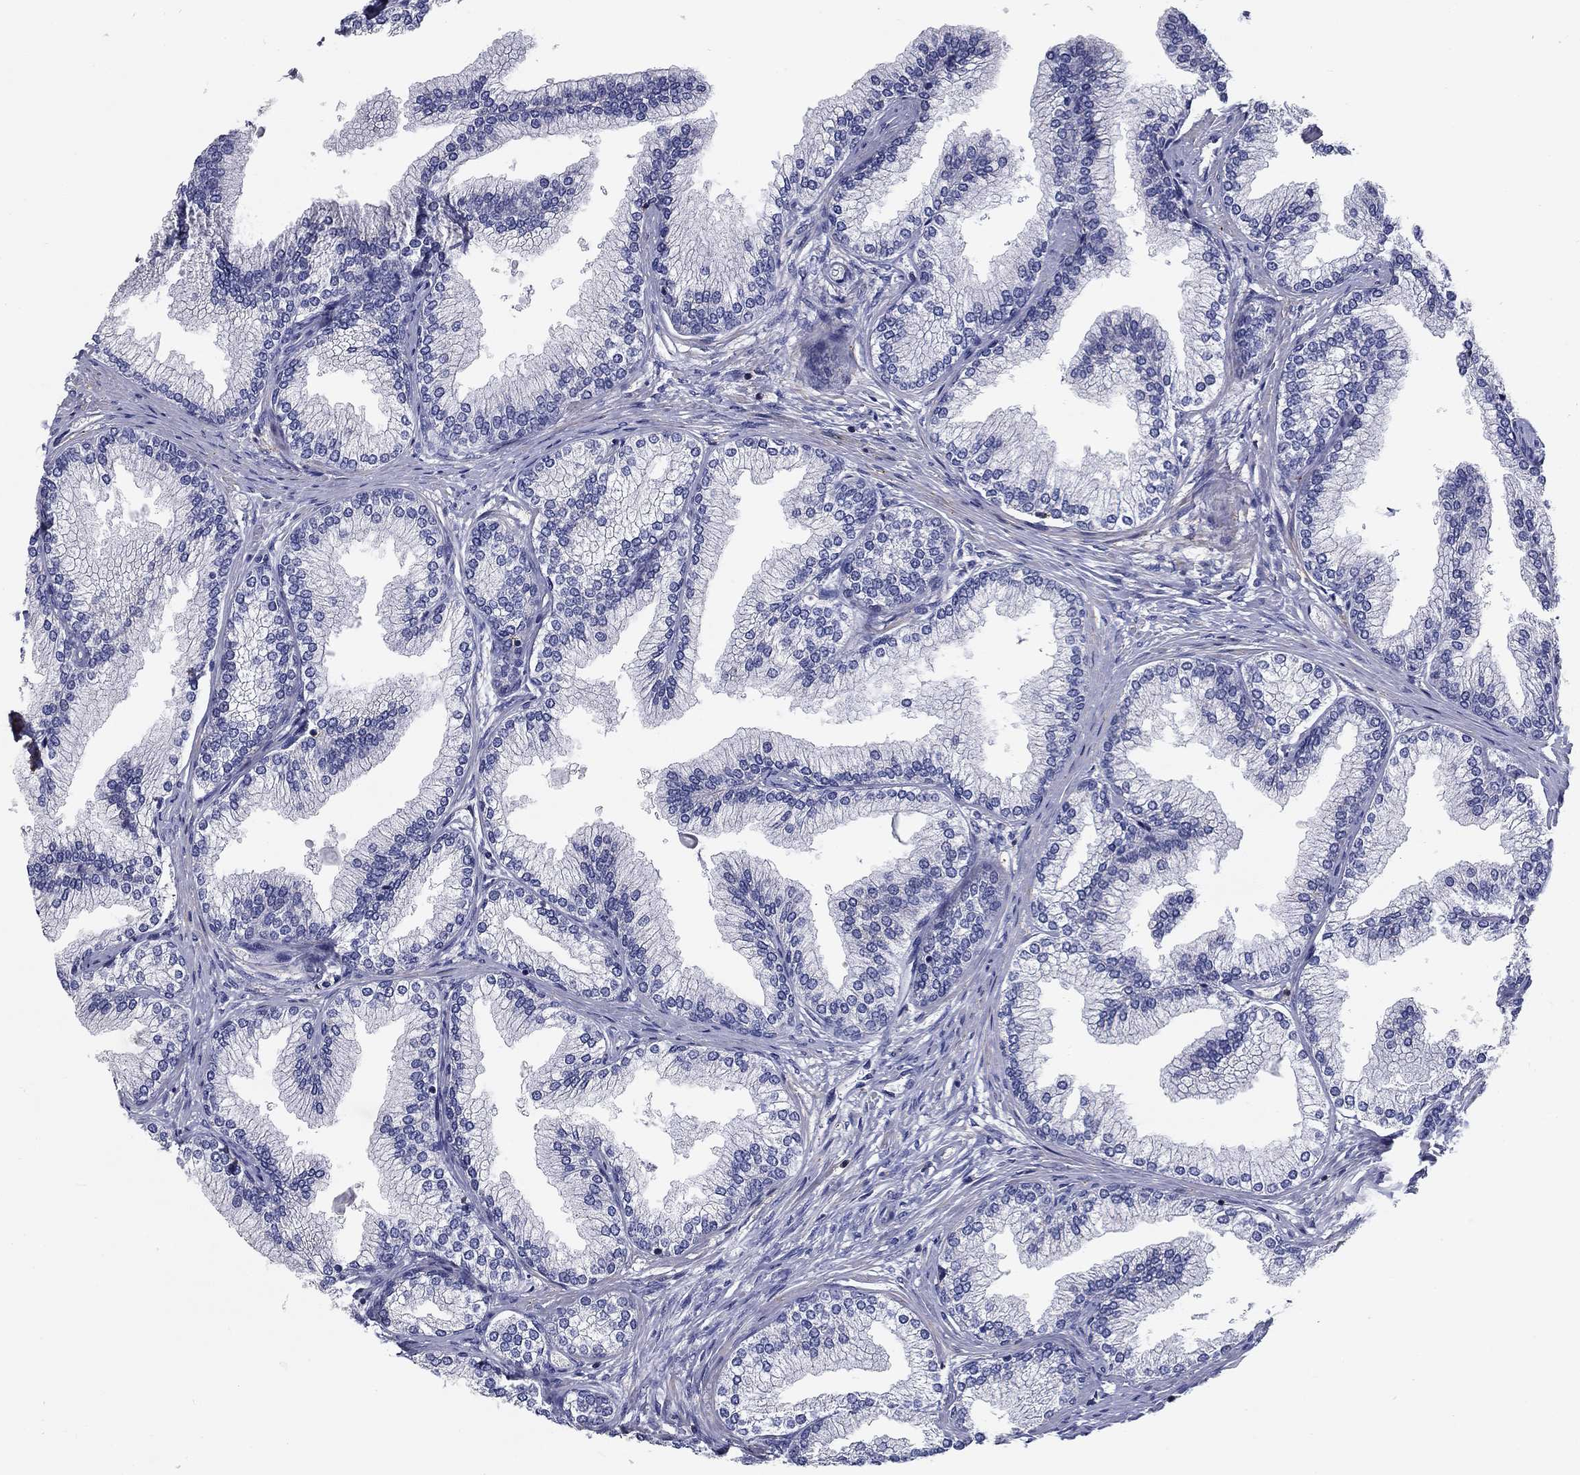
{"staining": {"intensity": "negative", "quantity": "none", "location": "none"}, "tissue": "prostate", "cell_type": "Glandular cells", "image_type": "normal", "snomed": [{"axis": "morphology", "description": "Normal tissue, NOS"}, {"axis": "topography", "description": "Prostate"}], "caption": "Immunohistochemistry of benign human prostate shows no staining in glandular cells. (Stains: DAB (3,3'-diaminobenzidine) IHC with hematoxylin counter stain, Microscopy: brightfield microscopy at high magnification).", "gene": "SIT1", "patient": {"sex": "male", "age": 72}}